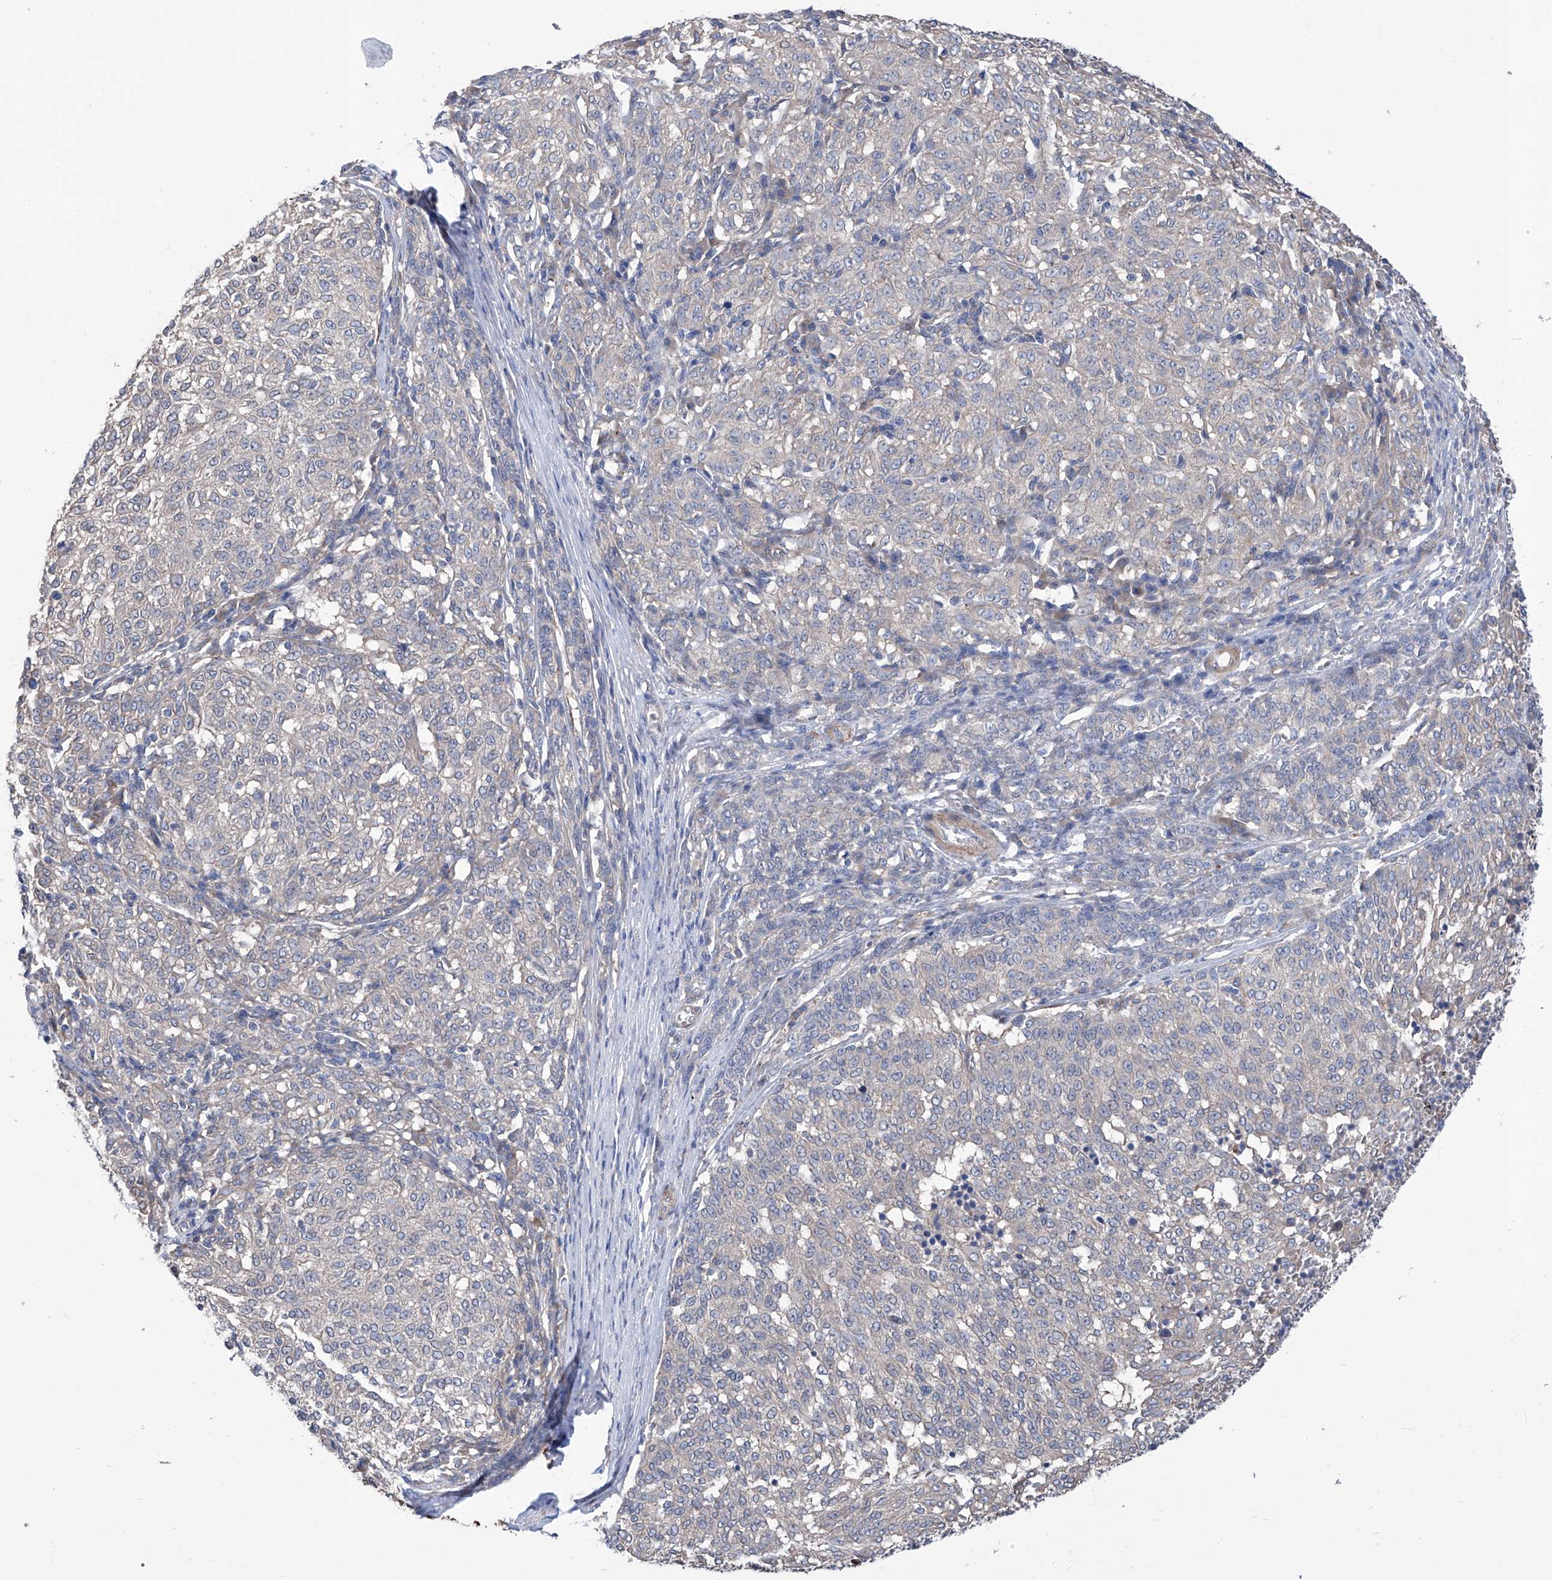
{"staining": {"intensity": "negative", "quantity": "none", "location": "none"}, "tissue": "melanoma", "cell_type": "Tumor cells", "image_type": "cancer", "snomed": [{"axis": "morphology", "description": "Malignant melanoma, NOS"}, {"axis": "topography", "description": "Skin"}], "caption": "The immunohistochemistry histopathology image has no significant expression in tumor cells of malignant melanoma tissue.", "gene": "SMS", "patient": {"sex": "female", "age": 72}}